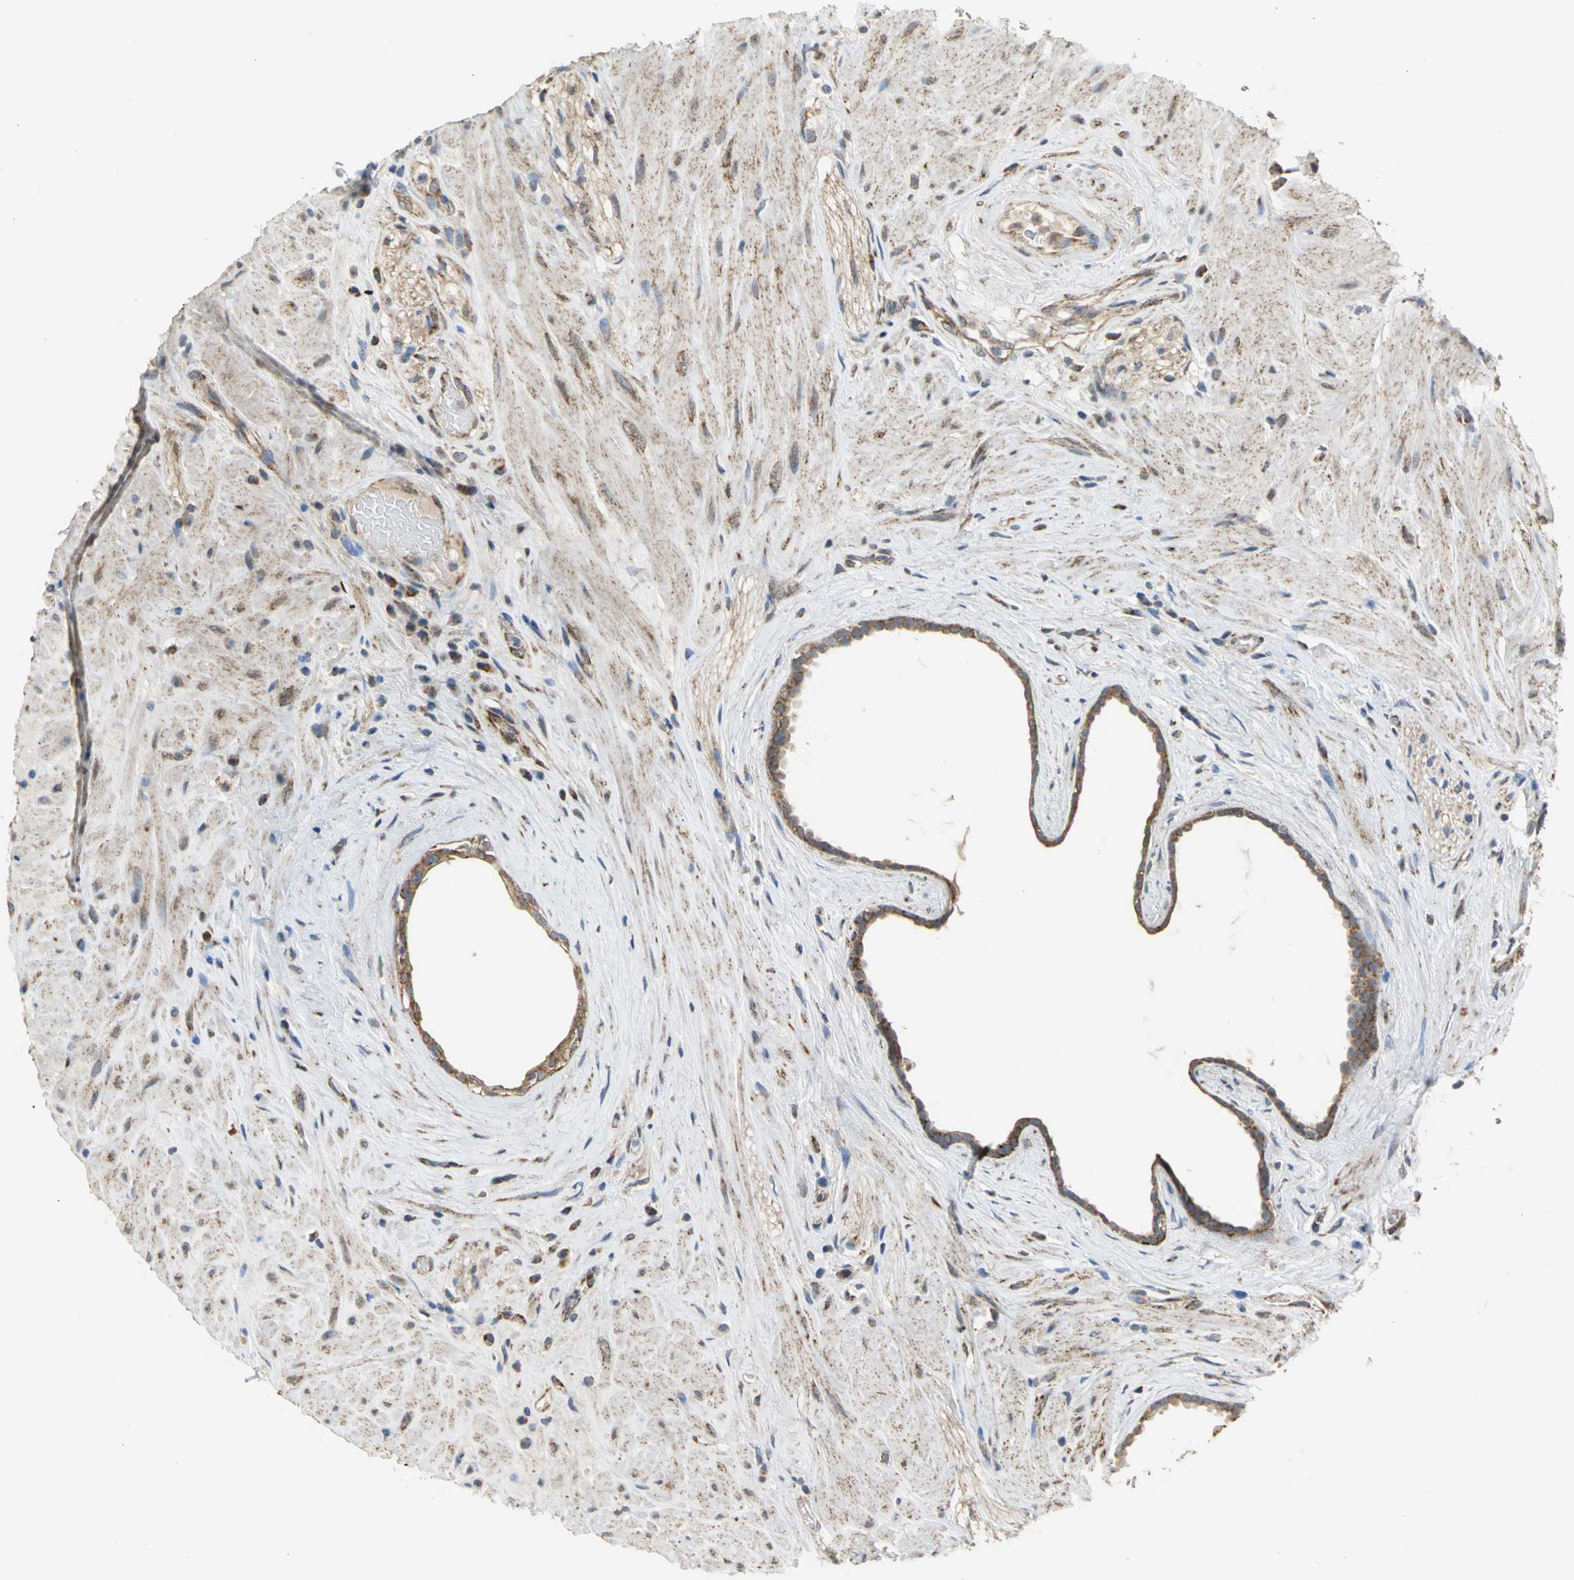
{"staining": {"intensity": "strong", "quantity": ">75%", "location": "cytoplasmic/membranous"}, "tissue": "seminal vesicle", "cell_type": "Glandular cells", "image_type": "normal", "snomed": [{"axis": "morphology", "description": "Normal tissue, NOS"}, {"axis": "topography", "description": "Seminal veicle"}], "caption": "A brown stain shows strong cytoplasmic/membranous positivity of a protein in glandular cells of benign human seminal vesicle.", "gene": "NDUFB5", "patient": {"sex": "male", "age": 61}}